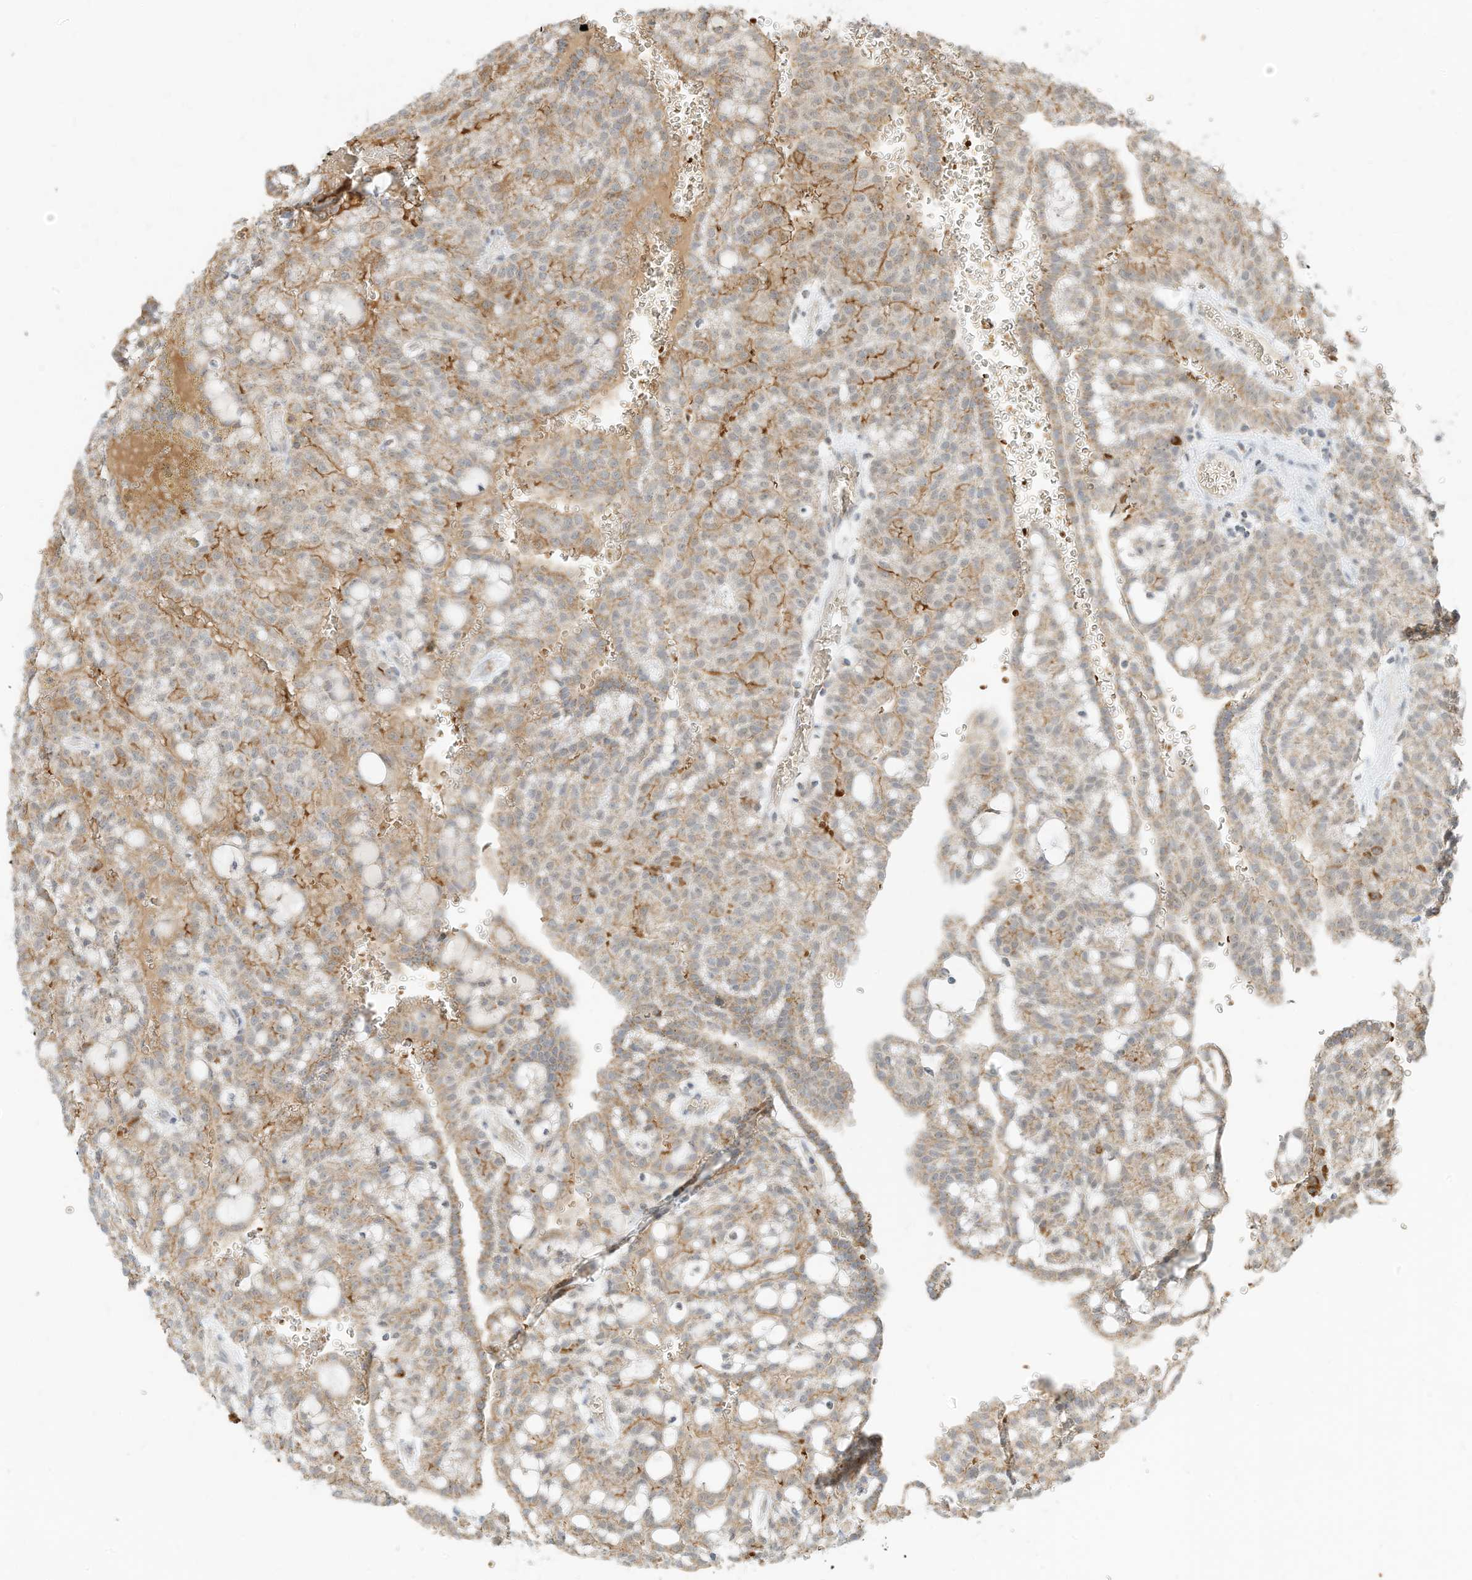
{"staining": {"intensity": "weak", "quantity": ">75%", "location": "cytoplasmic/membranous"}, "tissue": "renal cancer", "cell_type": "Tumor cells", "image_type": "cancer", "snomed": [{"axis": "morphology", "description": "Adenocarcinoma, NOS"}, {"axis": "topography", "description": "Kidney"}], "caption": "A brown stain labels weak cytoplasmic/membranous staining of a protein in human adenocarcinoma (renal) tumor cells.", "gene": "MTUS2", "patient": {"sex": "male", "age": 63}}